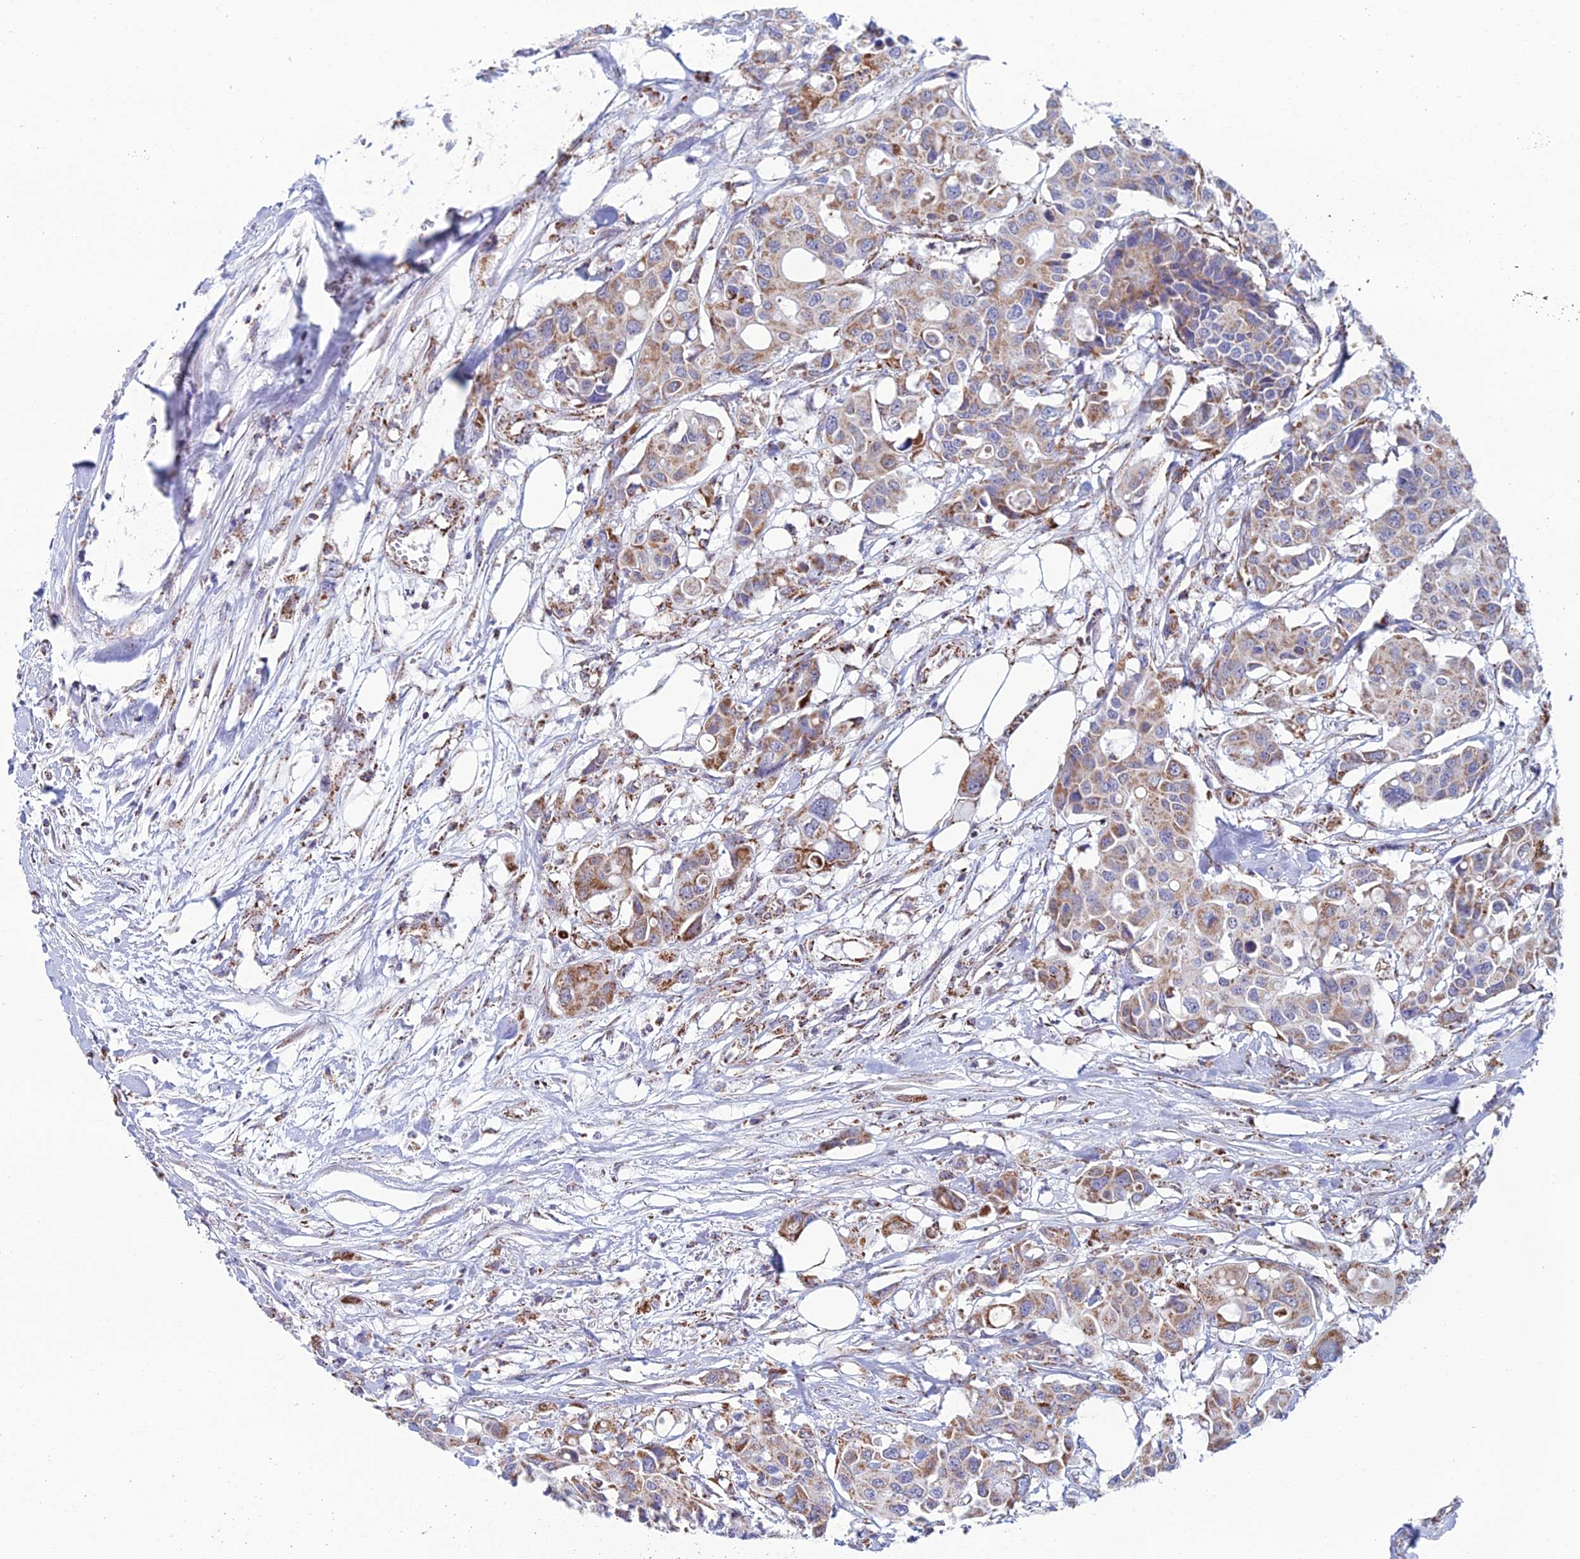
{"staining": {"intensity": "moderate", "quantity": ">75%", "location": "cytoplasmic/membranous"}, "tissue": "colorectal cancer", "cell_type": "Tumor cells", "image_type": "cancer", "snomed": [{"axis": "morphology", "description": "Adenocarcinoma, NOS"}, {"axis": "topography", "description": "Colon"}], "caption": "About >75% of tumor cells in colorectal cancer (adenocarcinoma) display moderate cytoplasmic/membranous protein expression as visualized by brown immunohistochemical staining.", "gene": "ZNG1B", "patient": {"sex": "male", "age": 77}}